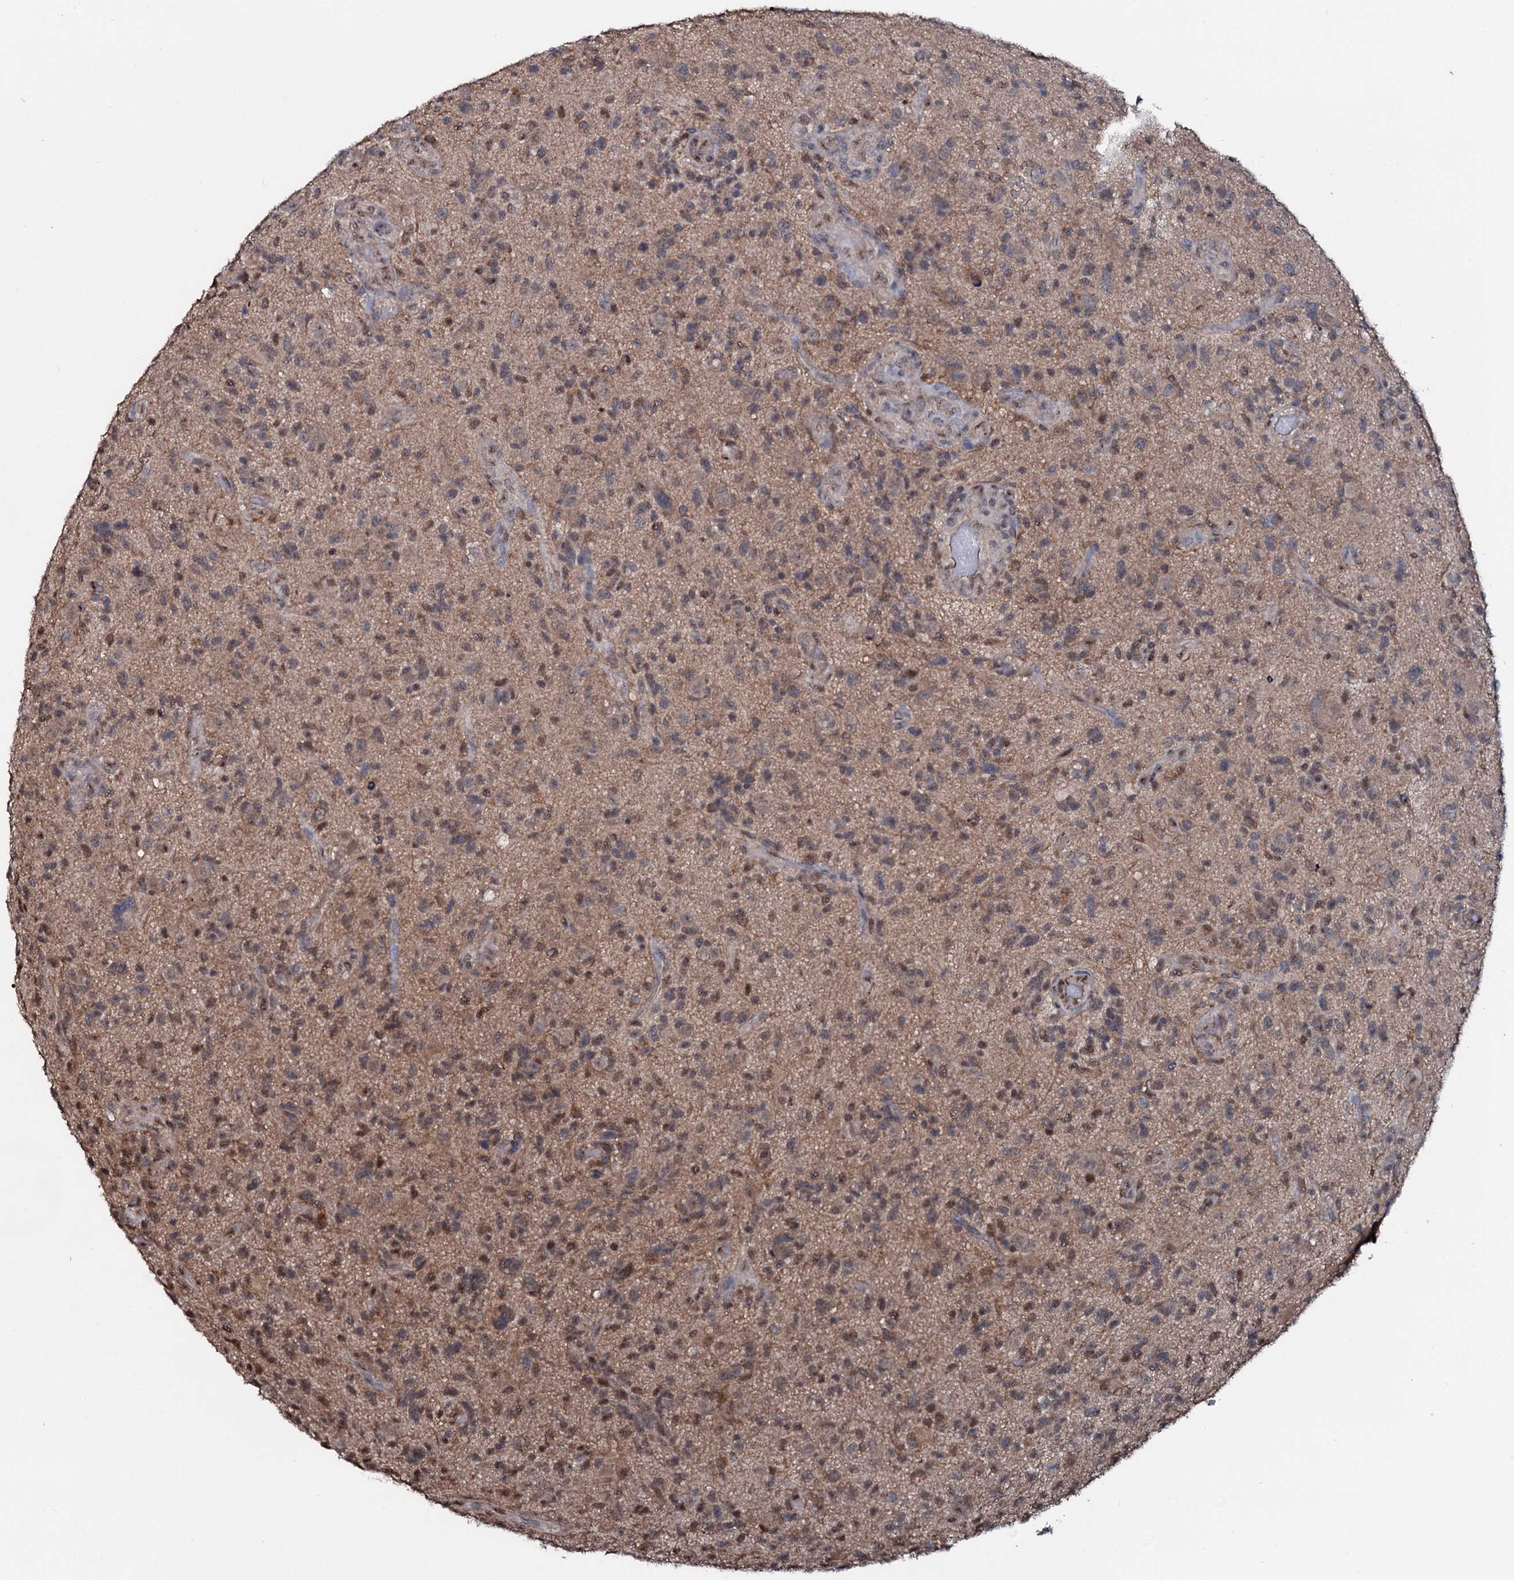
{"staining": {"intensity": "weak", "quantity": "25%-75%", "location": "nuclear"}, "tissue": "glioma", "cell_type": "Tumor cells", "image_type": "cancer", "snomed": [{"axis": "morphology", "description": "Glioma, malignant, High grade"}, {"axis": "topography", "description": "Brain"}], "caption": "This image displays immunohistochemistry staining of human malignant high-grade glioma, with low weak nuclear positivity in about 25%-75% of tumor cells.", "gene": "COG6", "patient": {"sex": "male", "age": 47}}